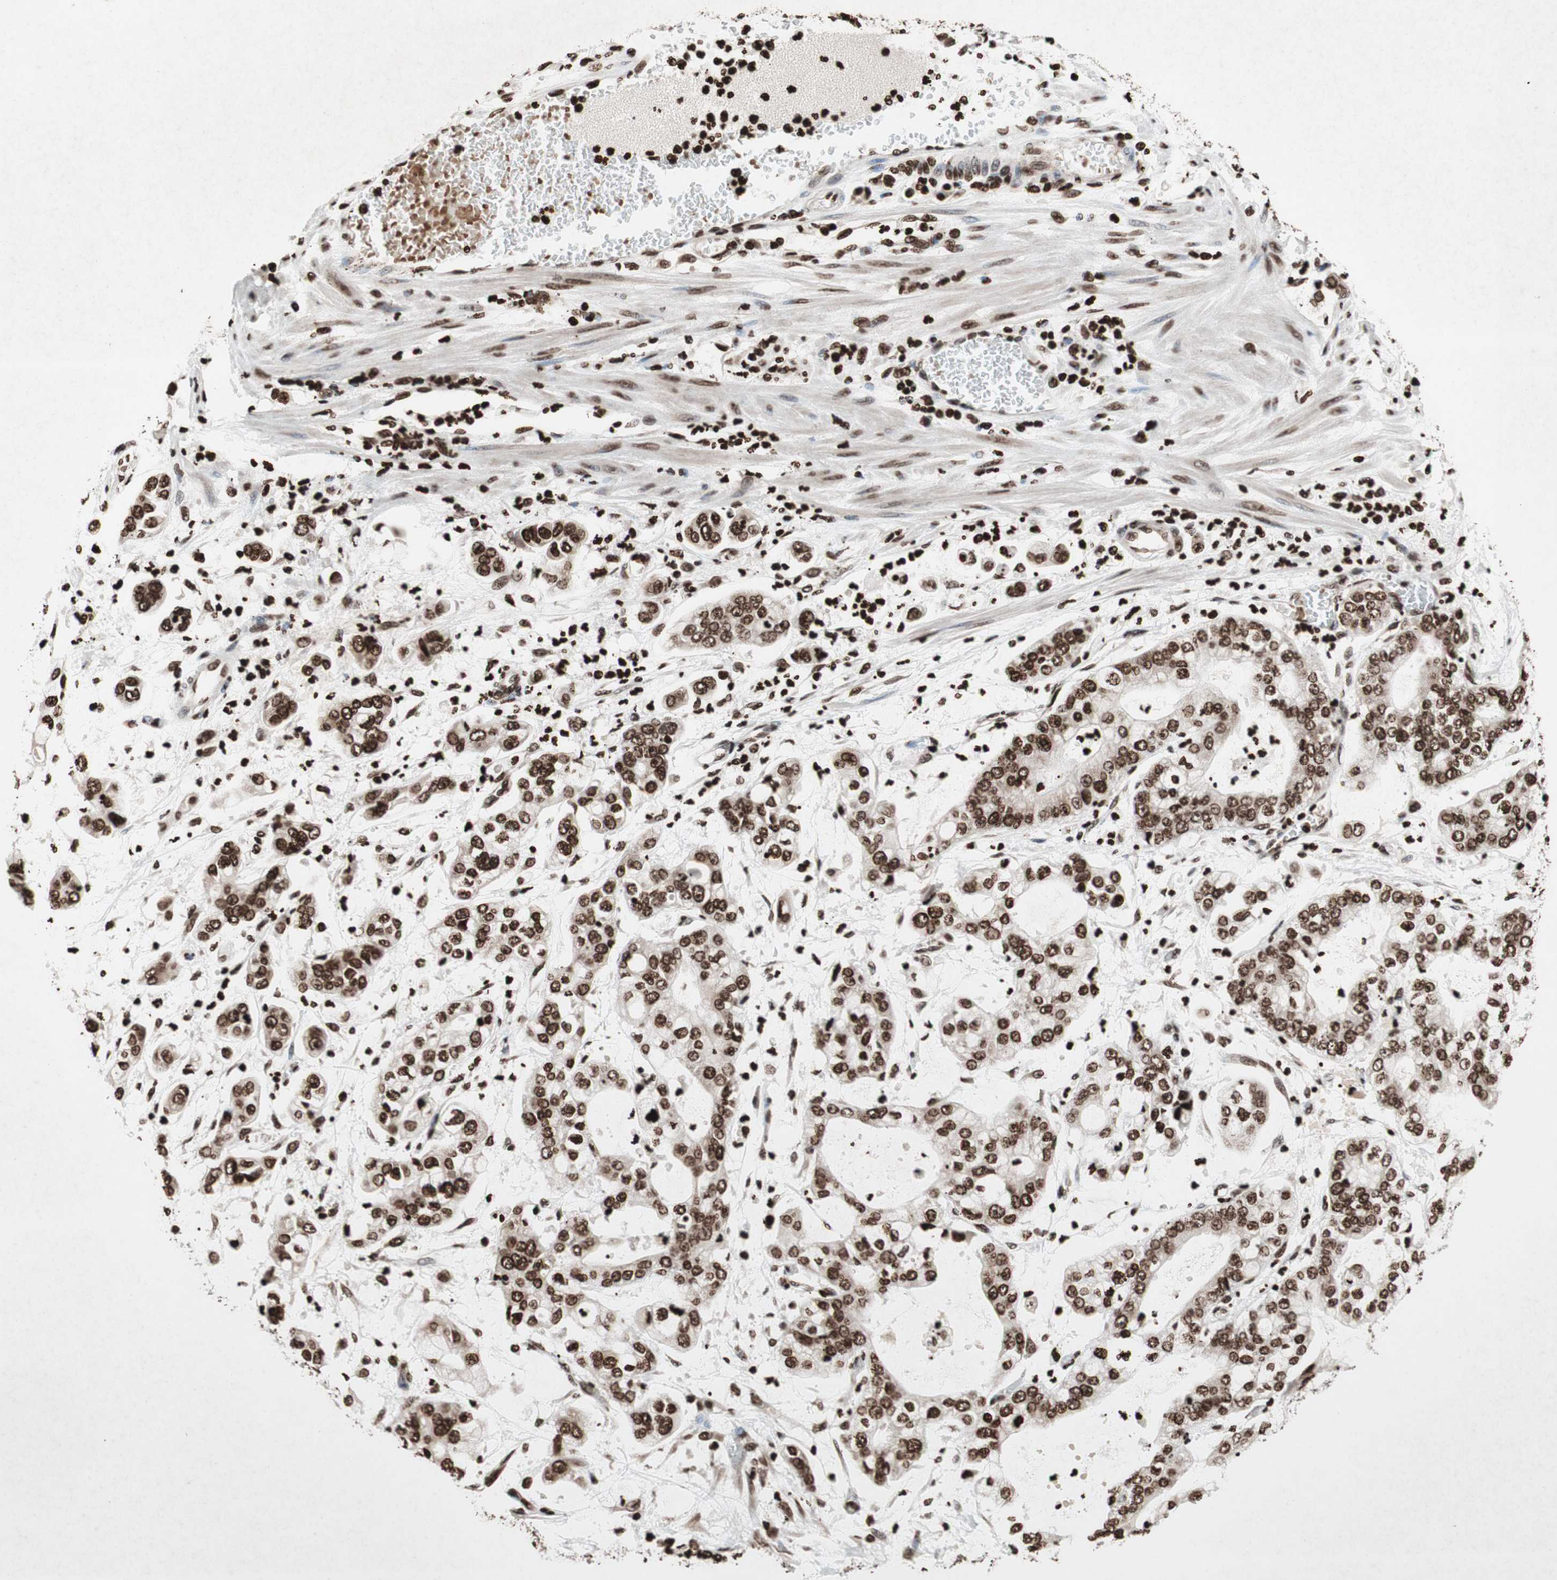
{"staining": {"intensity": "strong", "quantity": ">75%", "location": "nuclear"}, "tissue": "stomach cancer", "cell_type": "Tumor cells", "image_type": "cancer", "snomed": [{"axis": "morphology", "description": "Adenocarcinoma, NOS"}, {"axis": "topography", "description": "Stomach"}], "caption": "Protein expression analysis of human stomach adenocarcinoma reveals strong nuclear staining in approximately >75% of tumor cells.", "gene": "NCOA3", "patient": {"sex": "male", "age": 76}}